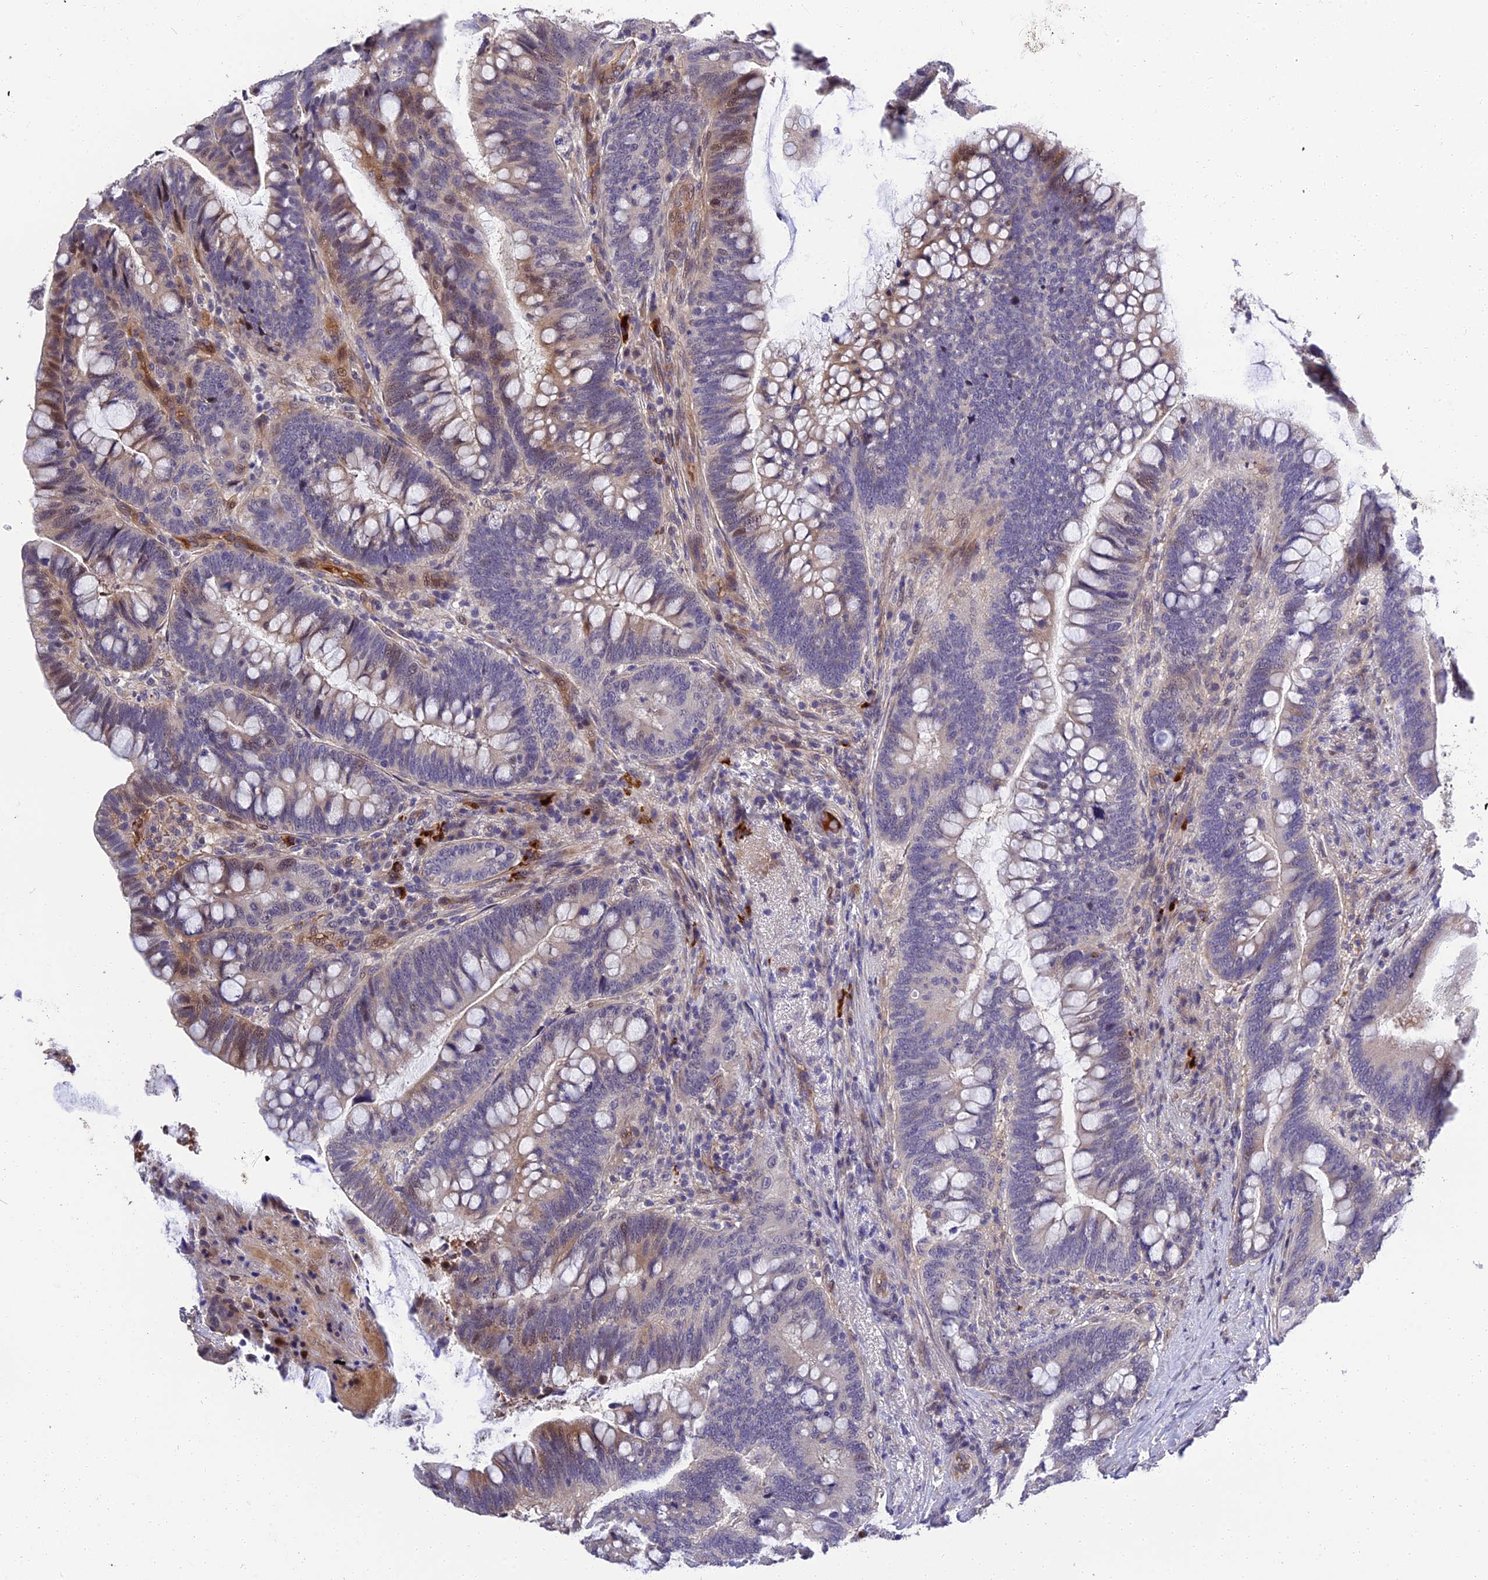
{"staining": {"intensity": "moderate", "quantity": "<25%", "location": "nuclear"}, "tissue": "colorectal cancer", "cell_type": "Tumor cells", "image_type": "cancer", "snomed": [{"axis": "morphology", "description": "Adenocarcinoma, NOS"}, {"axis": "topography", "description": "Colon"}], "caption": "Colorectal cancer was stained to show a protein in brown. There is low levels of moderate nuclear staining in approximately <25% of tumor cells.", "gene": "MFSD2A", "patient": {"sex": "female", "age": 66}}